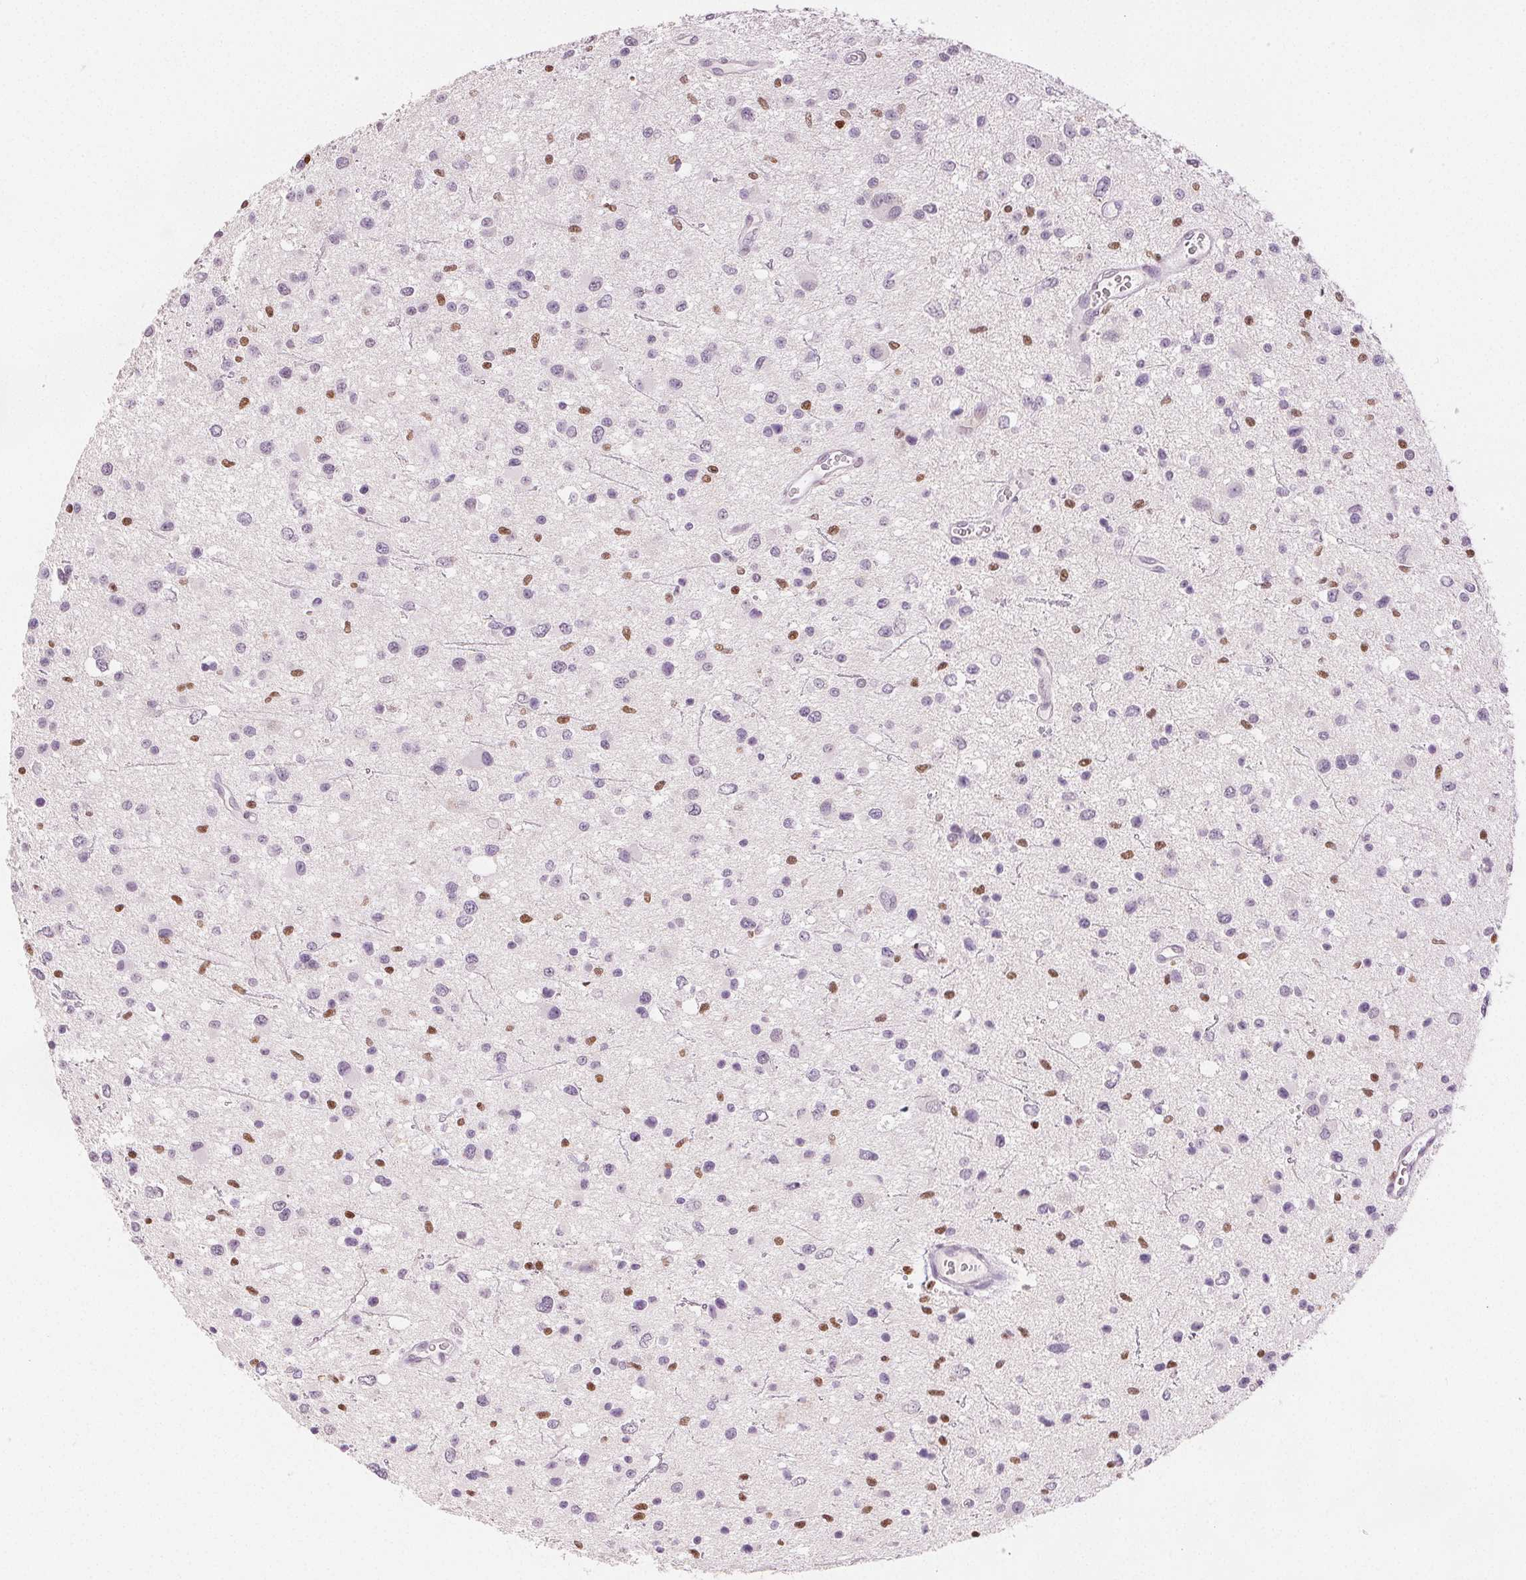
{"staining": {"intensity": "negative", "quantity": "none", "location": "none"}, "tissue": "glioma", "cell_type": "Tumor cells", "image_type": "cancer", "snomed": [{"axis": "morphology", "description": "Glioma, malignant, Low grade"}, {"axis": "topography", "description": "Brain"}], "caption": "There is no significant positivity in tumor cells of glioma.", "gene": "RUNX2", "patient": {"sex": "male", "age": 43}}